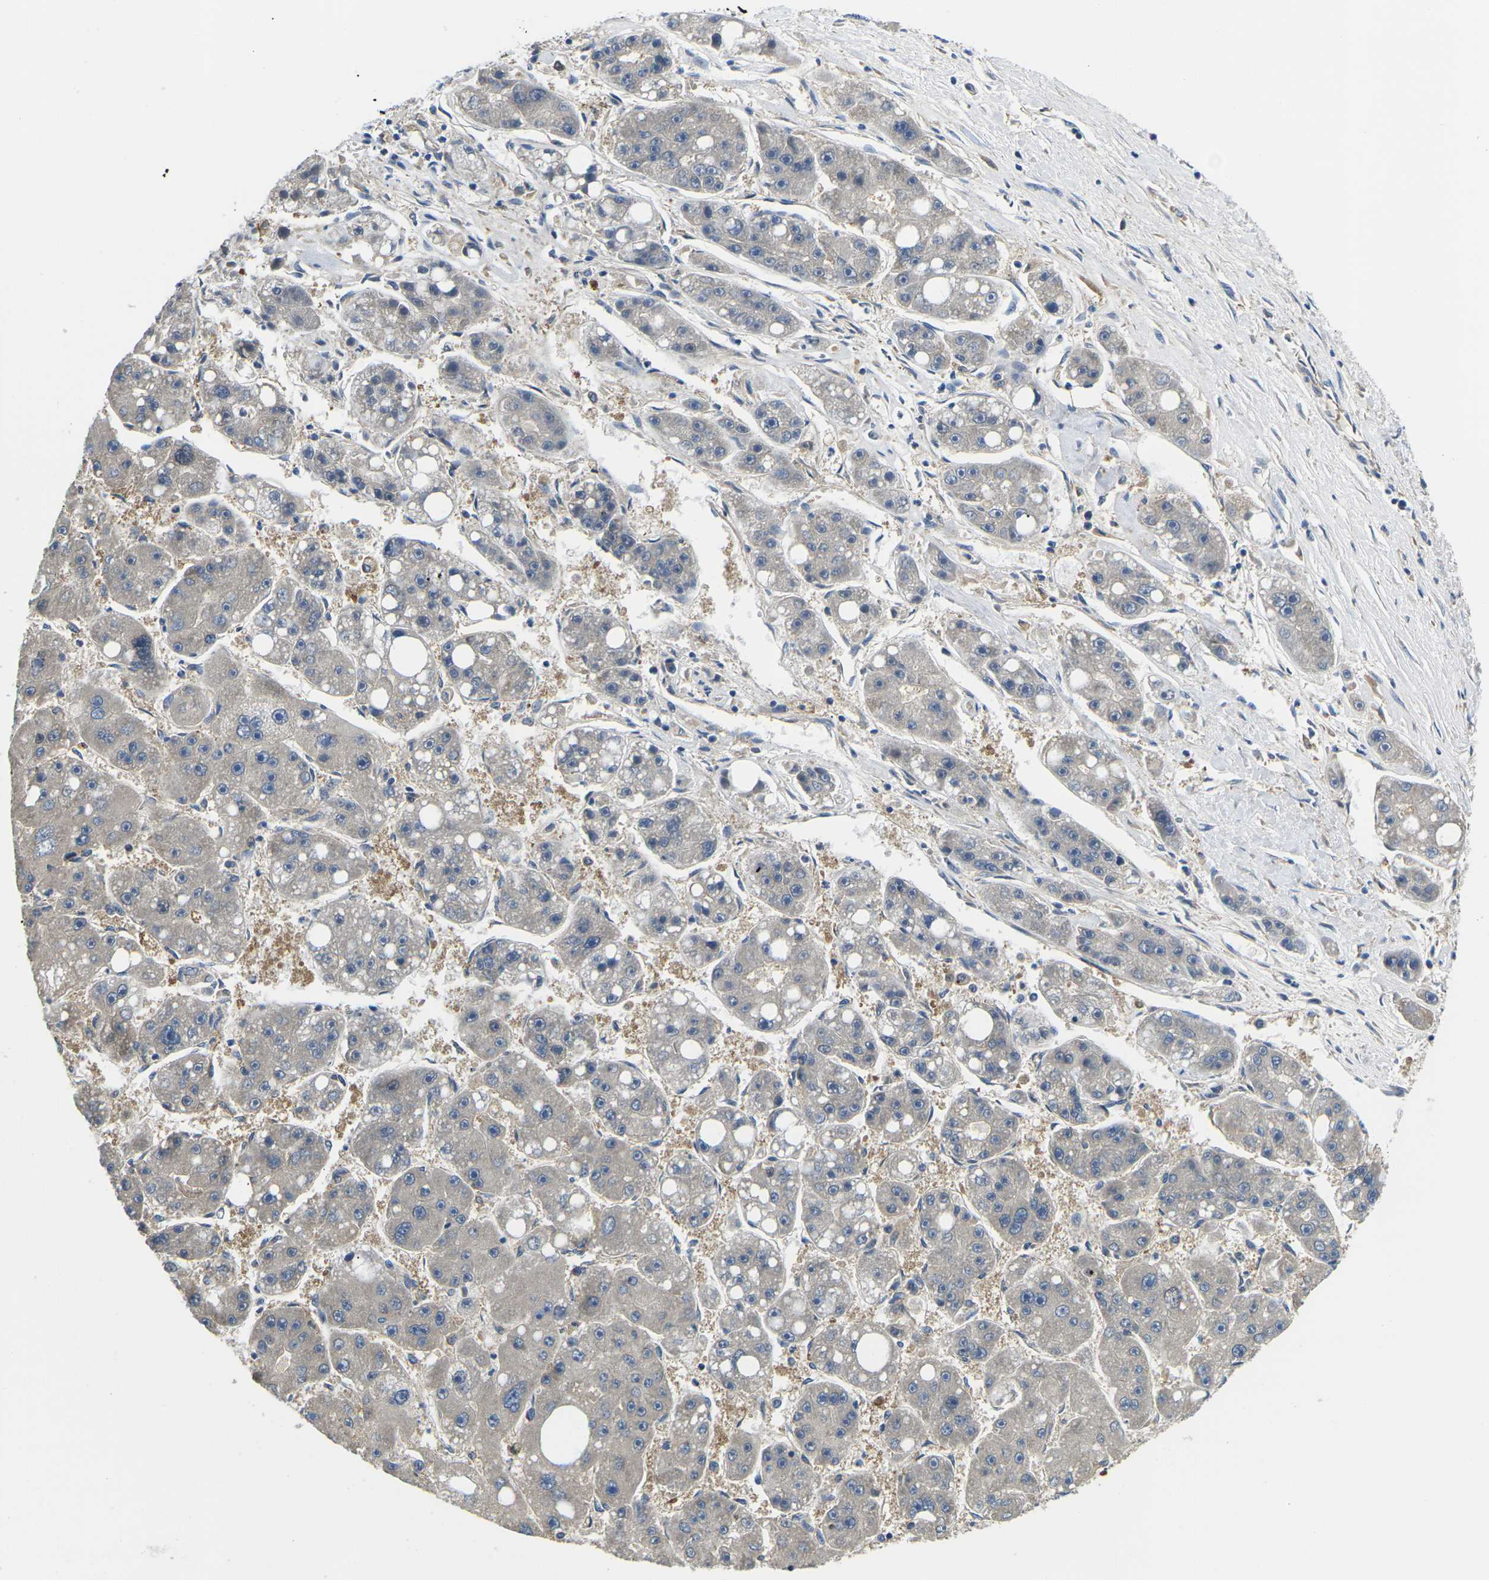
{"staining": {"intensity": "negative", "quantity": "none", "location": "none"}, "tissue": "liver cancer", "cell_type": "Tumor cells", "image_type": "cancer", "snomed": [{"axis": "morphology", "description": "Carcinoma, Hepatocellular, NOS"}, {"axis": "topography", "description": "Liver"}], "caption": "Tumor cells are negative for brown protein staining in liver cancer.", "gene": "TMEFF2", "patient": {"sex": "female", "age": 61}}